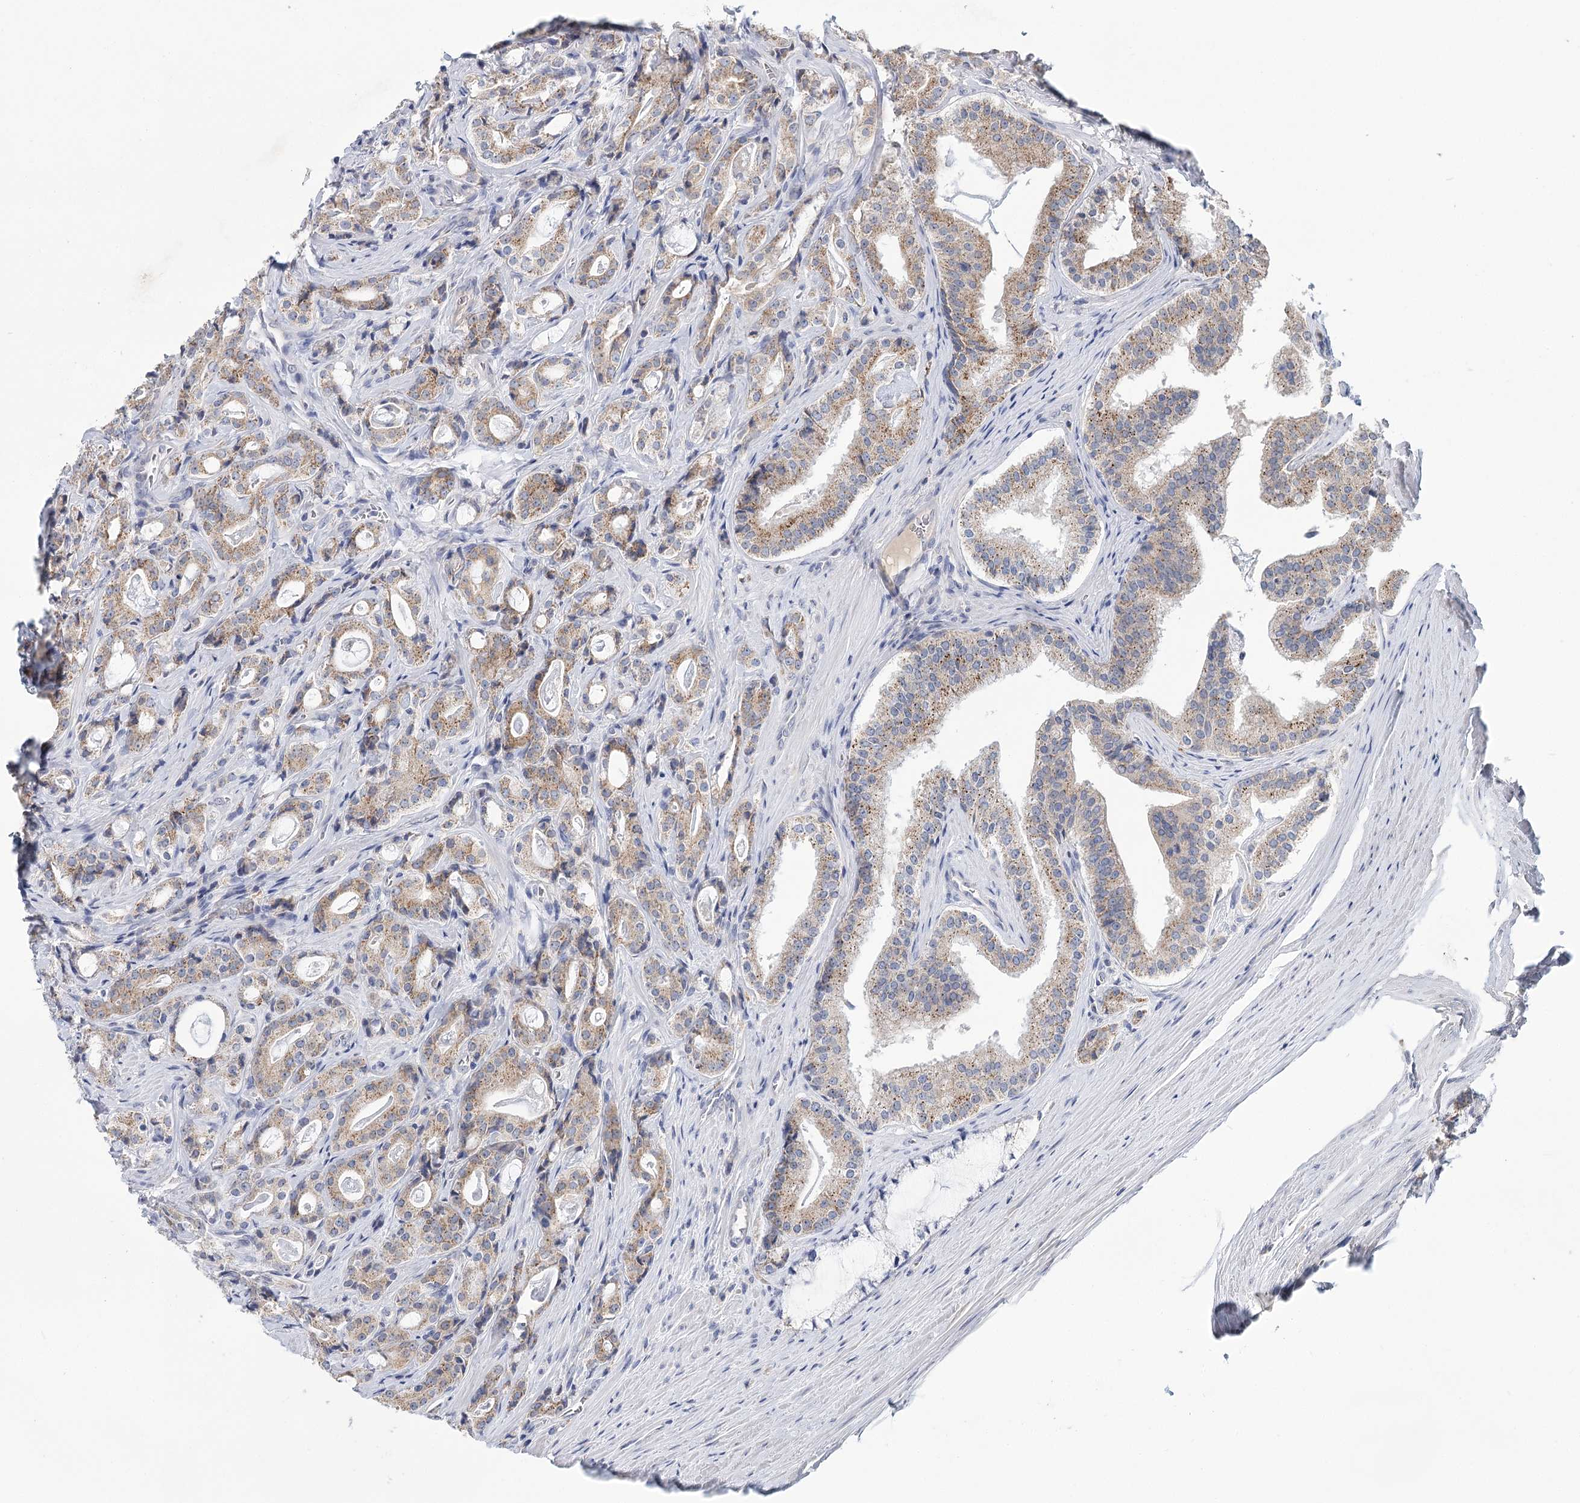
{"staining": {"intensity": "weak", "quantity": ">75%", "location": "cytoplasmic/membranous"}, "tissue": "prostate cancer", "cell_type": "Tumor cells", "image_type": "cancer", "snomed": [{"axis": "morphology", "description": "Adenocarcinoma, High grade"}, {"axis": "topography", "description": "Prostate"}], "caption": "A brown stain shows weak cytoplasmic/membranous staining of a protein in human high-grade adenocarcinoma (prostate) tumor cells.", "gene": "ARHGAP44", "patient": {"sex": "male", "age": 63}}